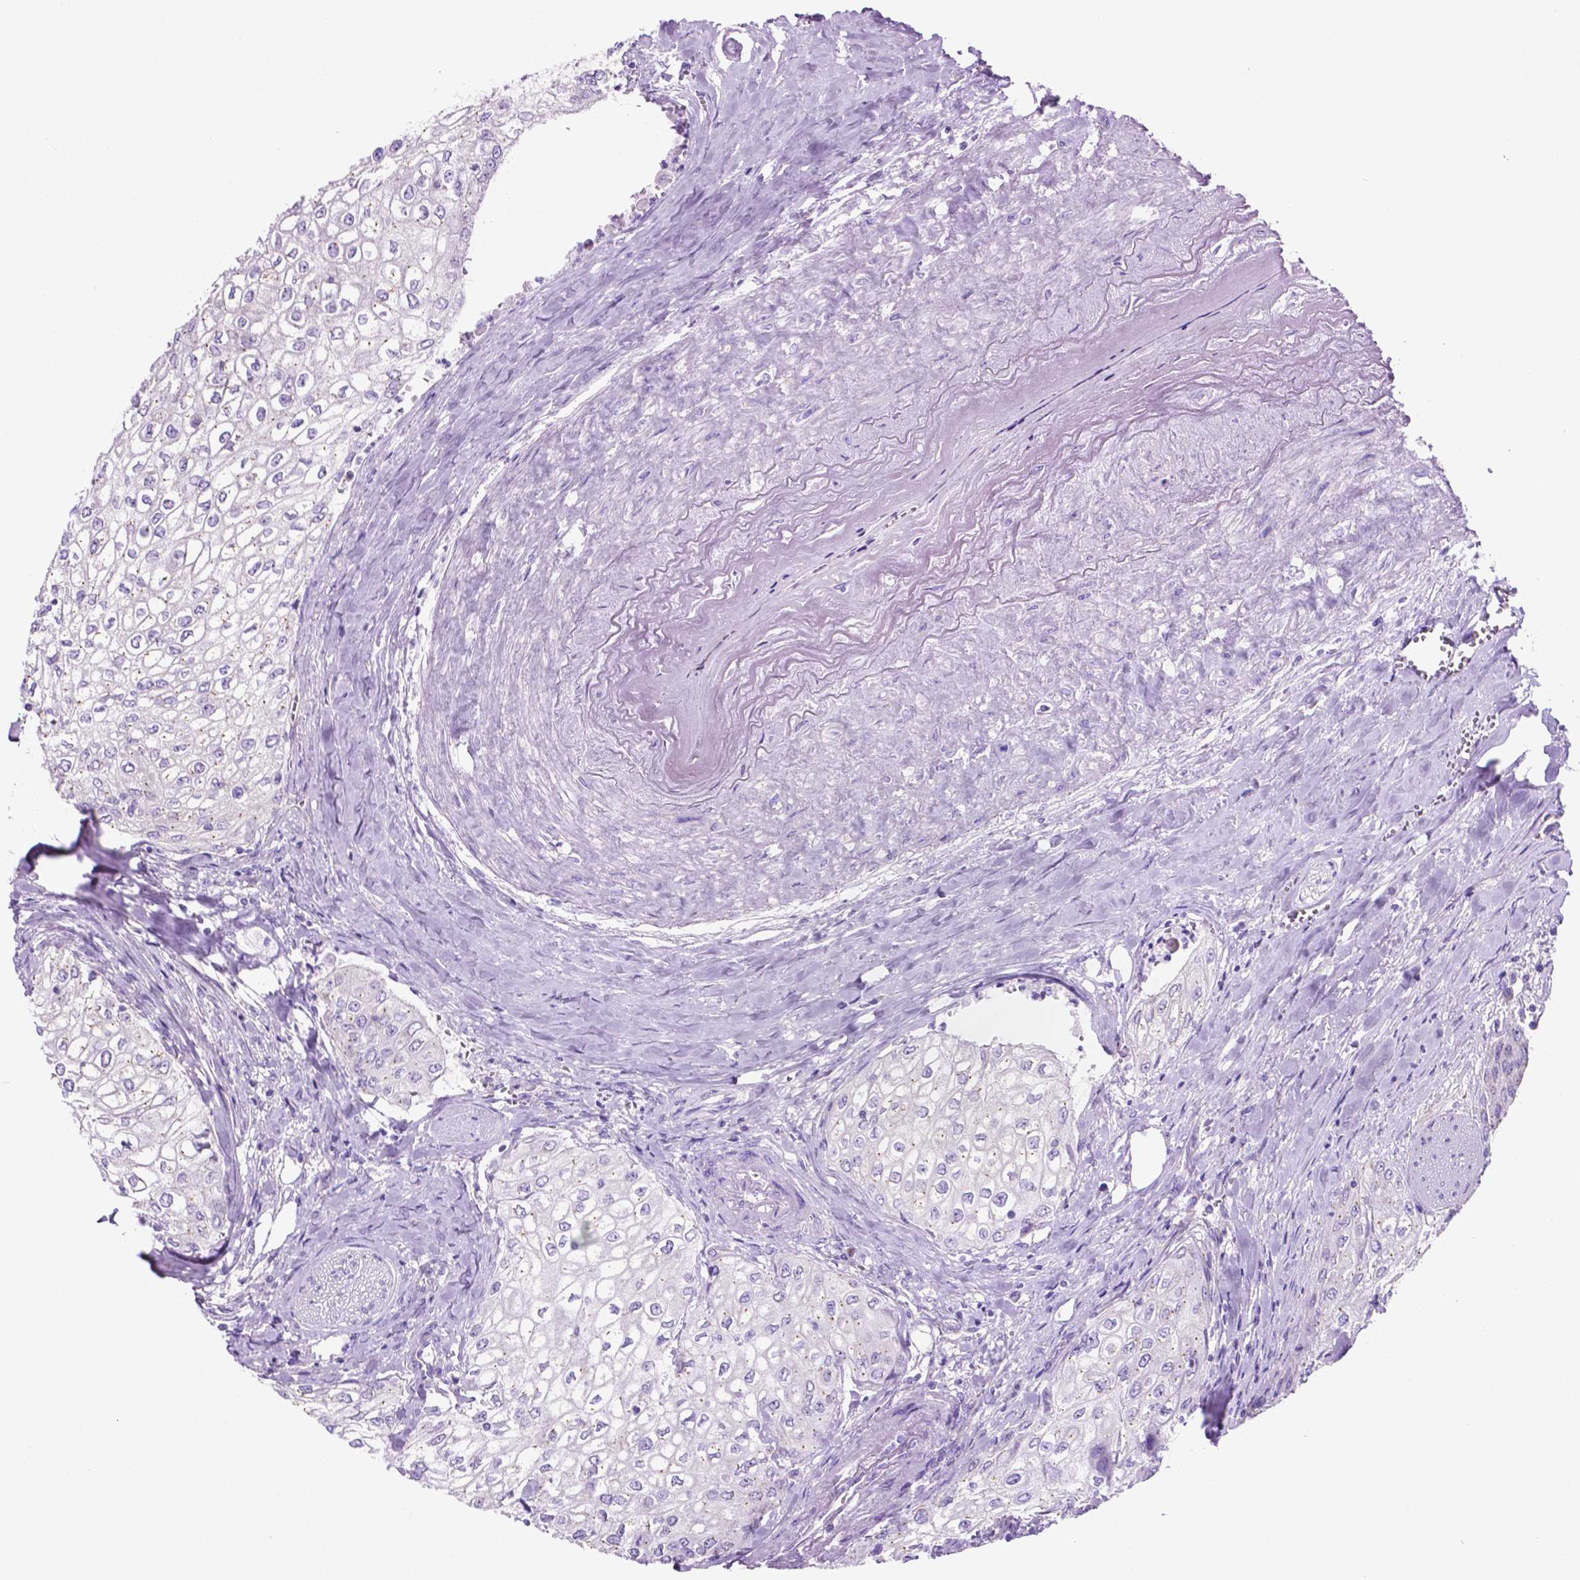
{"staining": {"intensity": "negative", "quantity": "none", "location": "none"}, "tissue": "urothelial cancer", "cell_type": "Tumor cells", "image_type": "cancer", "snomed": [{"axis": "morphology", "description": "Urothelial carcinoma, High grade"}, {"axis": "topography", "description": "Urinary bladder"}], "caption": "The IHC photomicrograph has no significant positivity in tumor cells of urothelial cancer tissue.", "gene": "TMEM121B", "patient": {"sex": "male", "age": 62}}